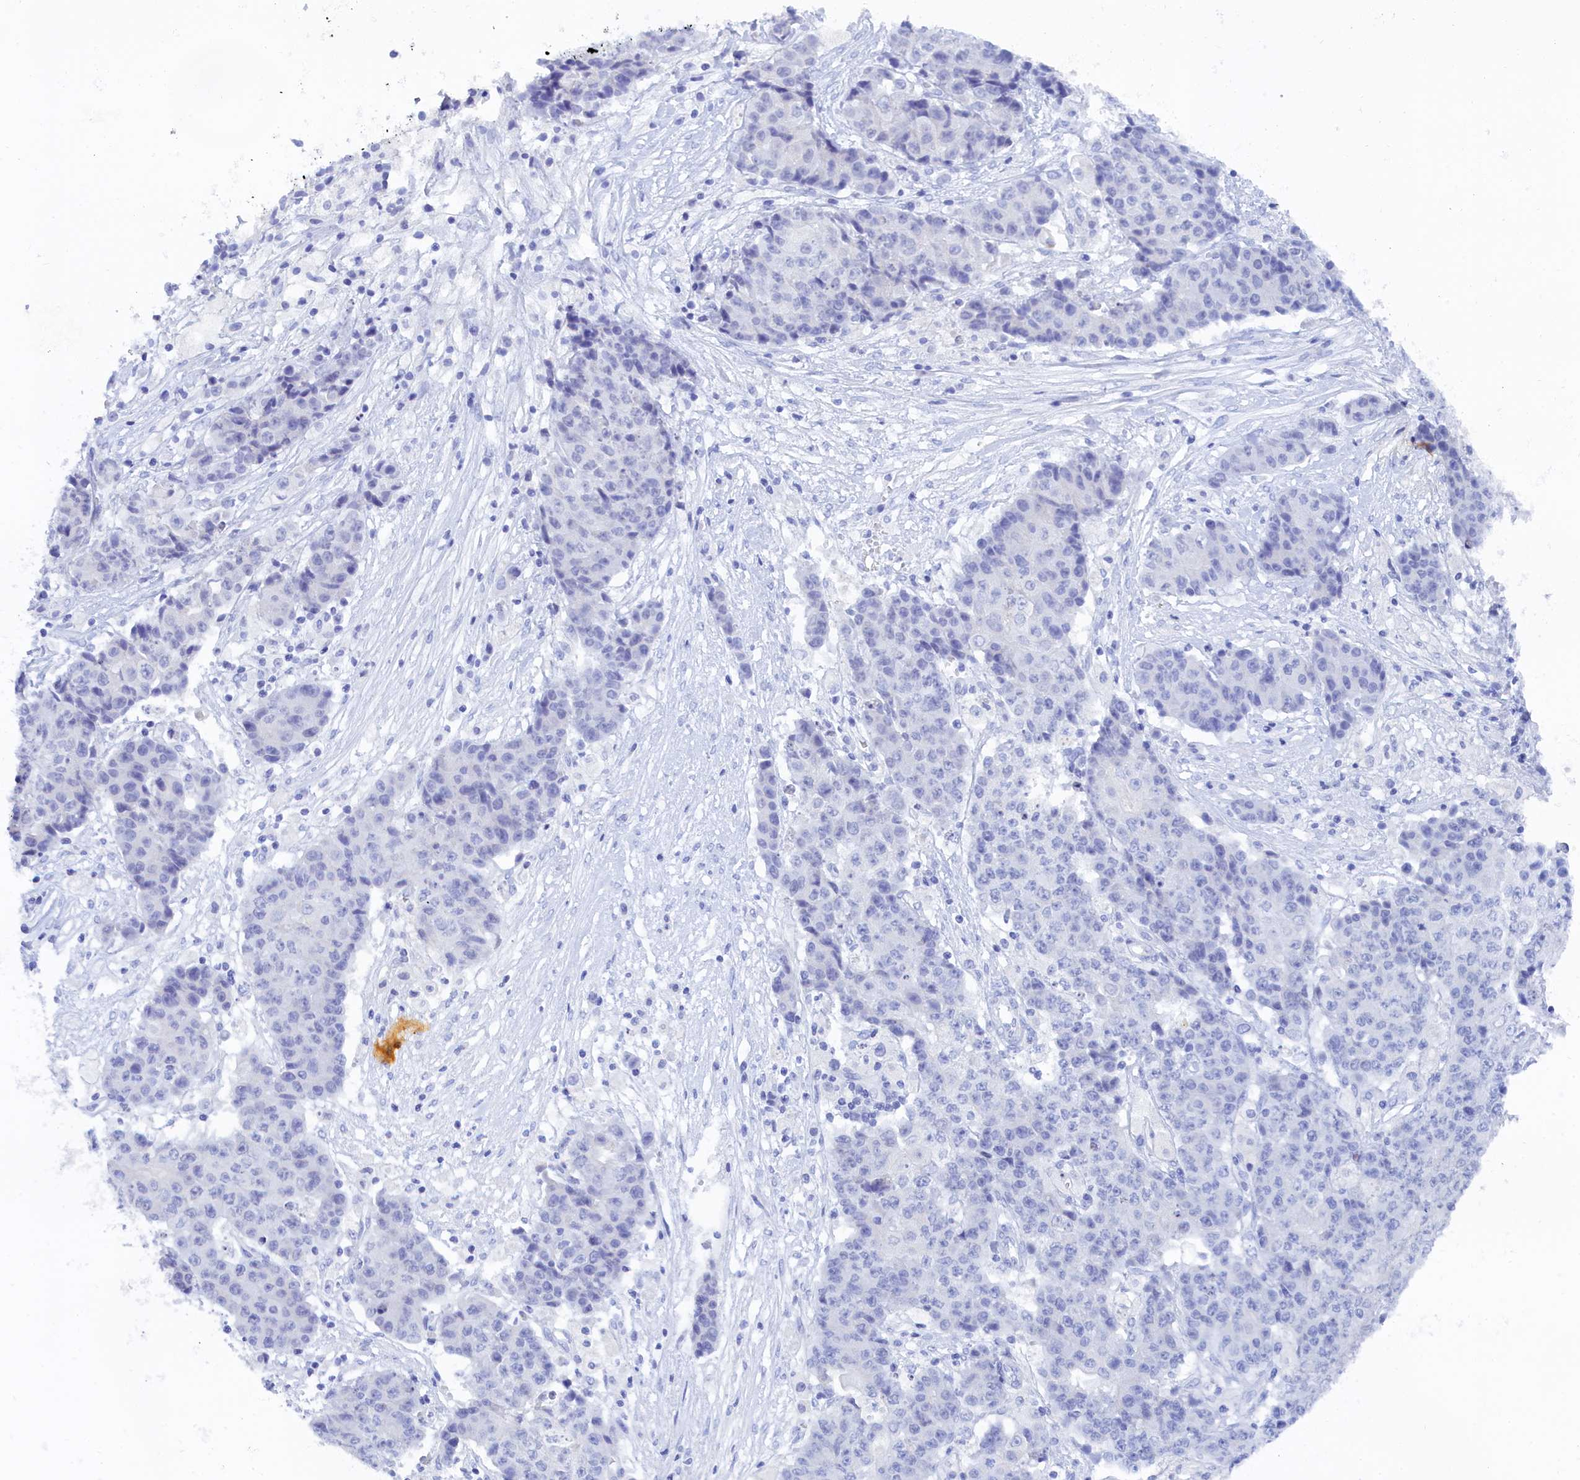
{"staining": {"intensity": "negative", "quantity": "none", "location": "none"}, "tissue": "ovarian cancer", "cell_type": "Tumor cells", "image_type": "cancer", "snomed": [{"axis": "morphology", "description": "Carcinoma, endometroid"}, {"axis": "topography", "description": "Ovary"}], "caption": "The photomicrograph demonstrates no significant expression in tumor cells of ovarian endometroid carcinoma.", "gene": "TRIM10", "patient": {"sex": "female", "age": 42}}